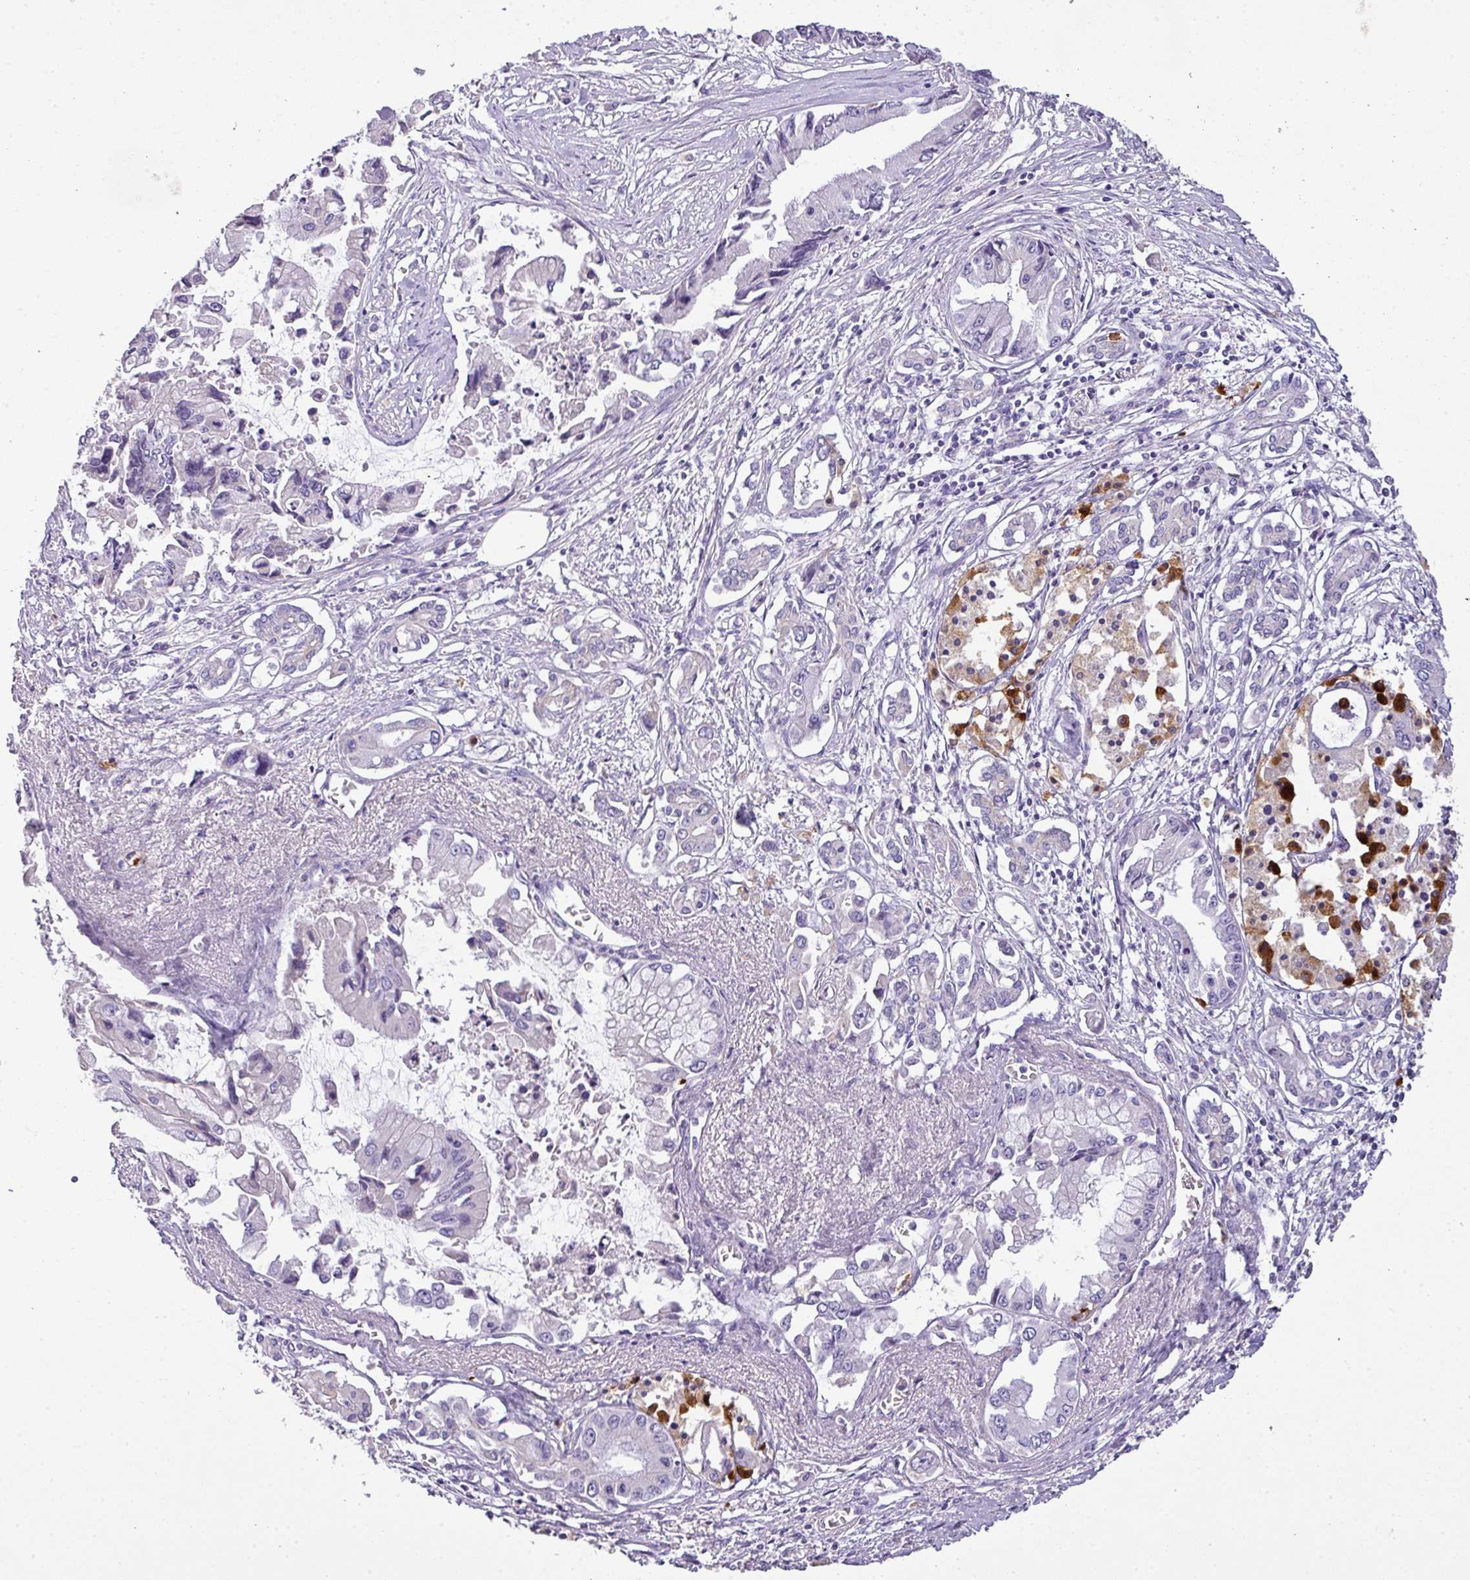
{"staining": {"intensity": "negative", "quantity": "none", "location": "none"}, "tissue": "pancreatic cancer", "cell_type": "Tumor cells", "image_type": "cancer", "snomed": [{"axis": "morphology", "description": "Adenocarcinoma, NOS"}, {"axis": "topography", "description": "Pancreas"}], "caption": "Immunohistochemical staining of pancreatic cancer (adenocarcinoma) demonstrates no significant positivity in tumor cells.", "gene": "OR6C6", "patient": {"sex": "male", "age": 84}}